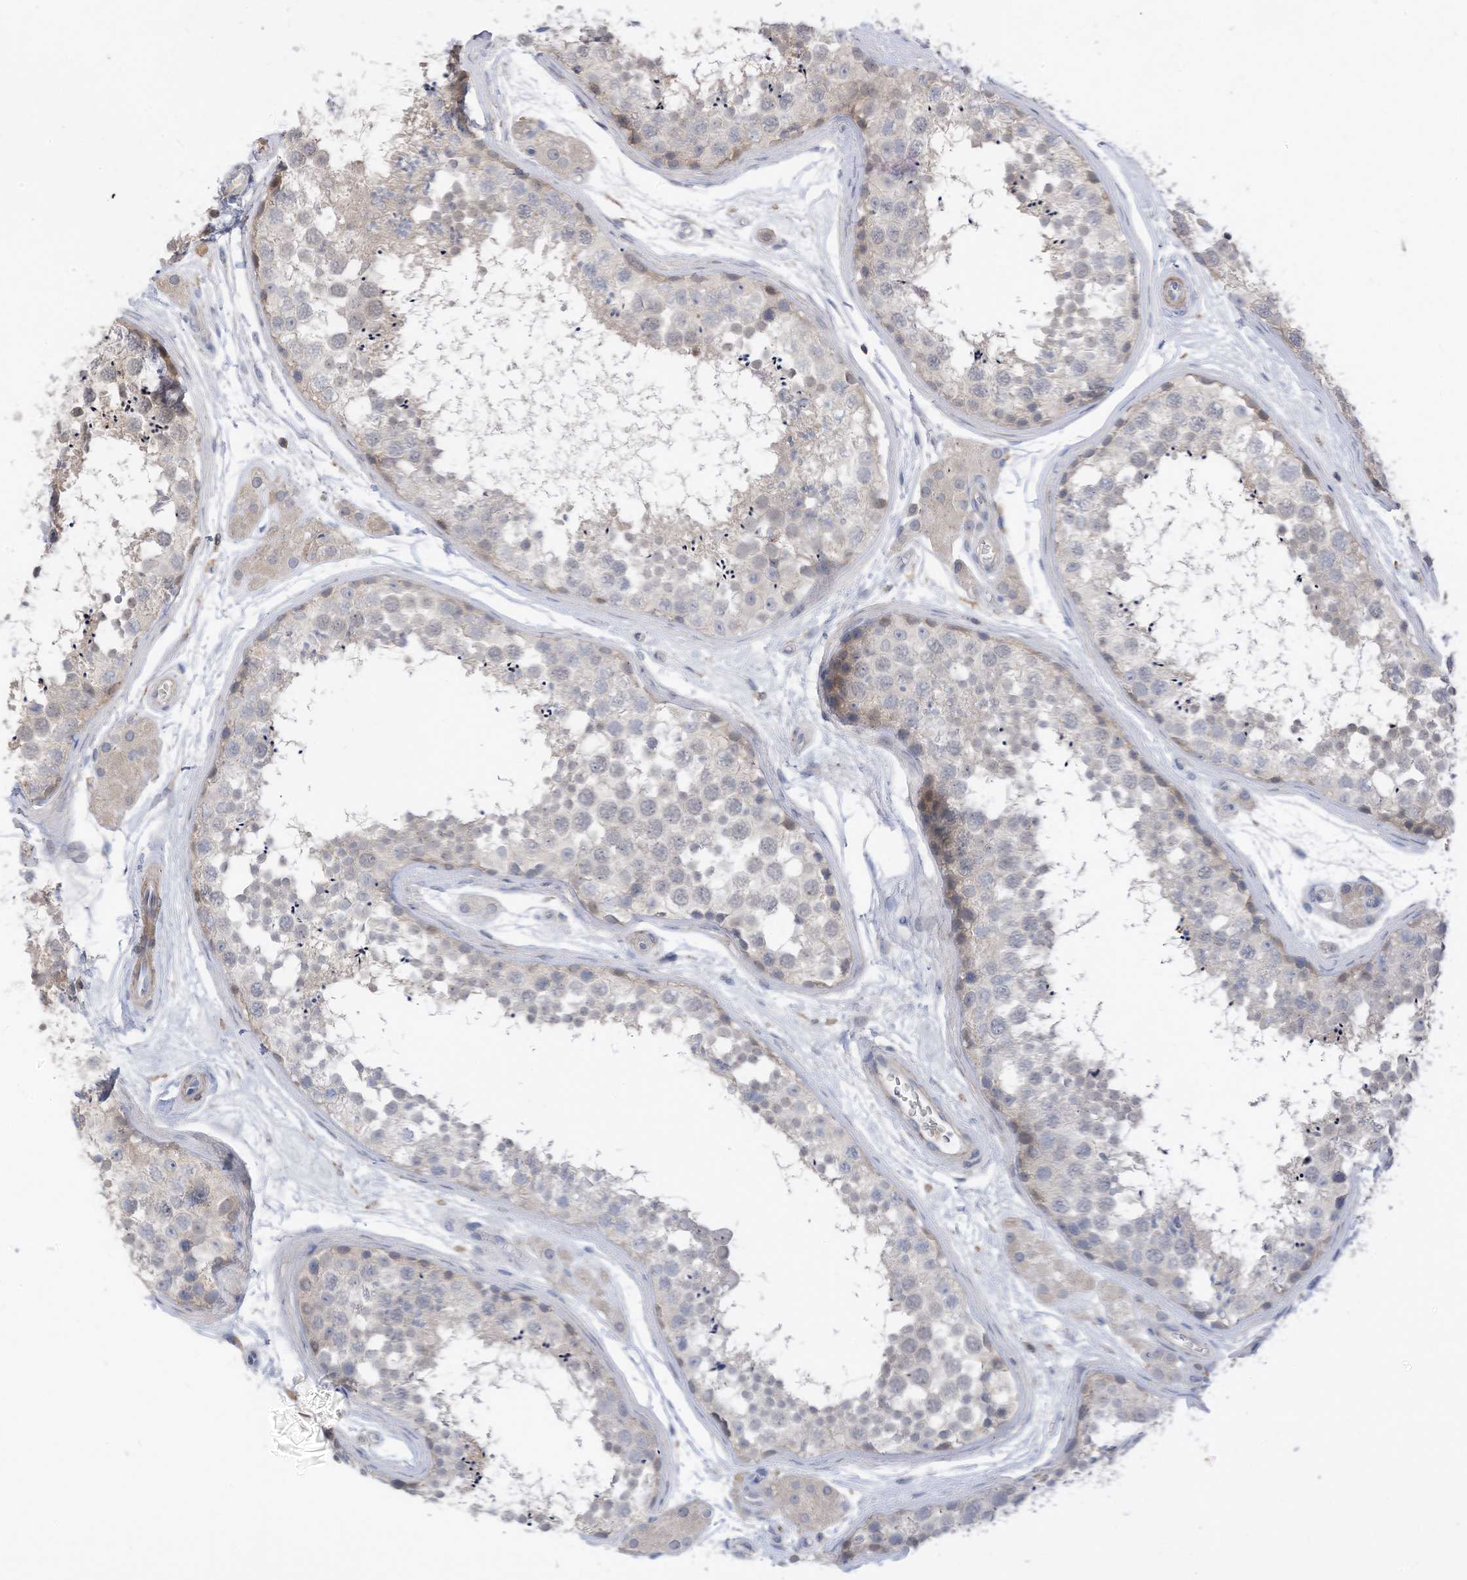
{"staining": {"intensity": "negative", "quantity": "none", "location": "none"}, "tissue": "testis", "cell_type": "Cells in seminiferous ducts", "image_type": "normal", "snomed": [{"axis": "morphology", "description": "Normal tissue, NOS"}, {"axis": "topography", "description": "Testis"}], "caption": "Cells in seminiferous ducts show no significant protein positivity in normal testis. The staining was performed using DAB (3,3'-diaminobenzidine) to visualize the protein expression in brown, while the nuclei were stained in blue with hematoxylin (Magnification: 20x).", "gene": "SLFN14", "patient": {"sex": "male", "age": 56}}